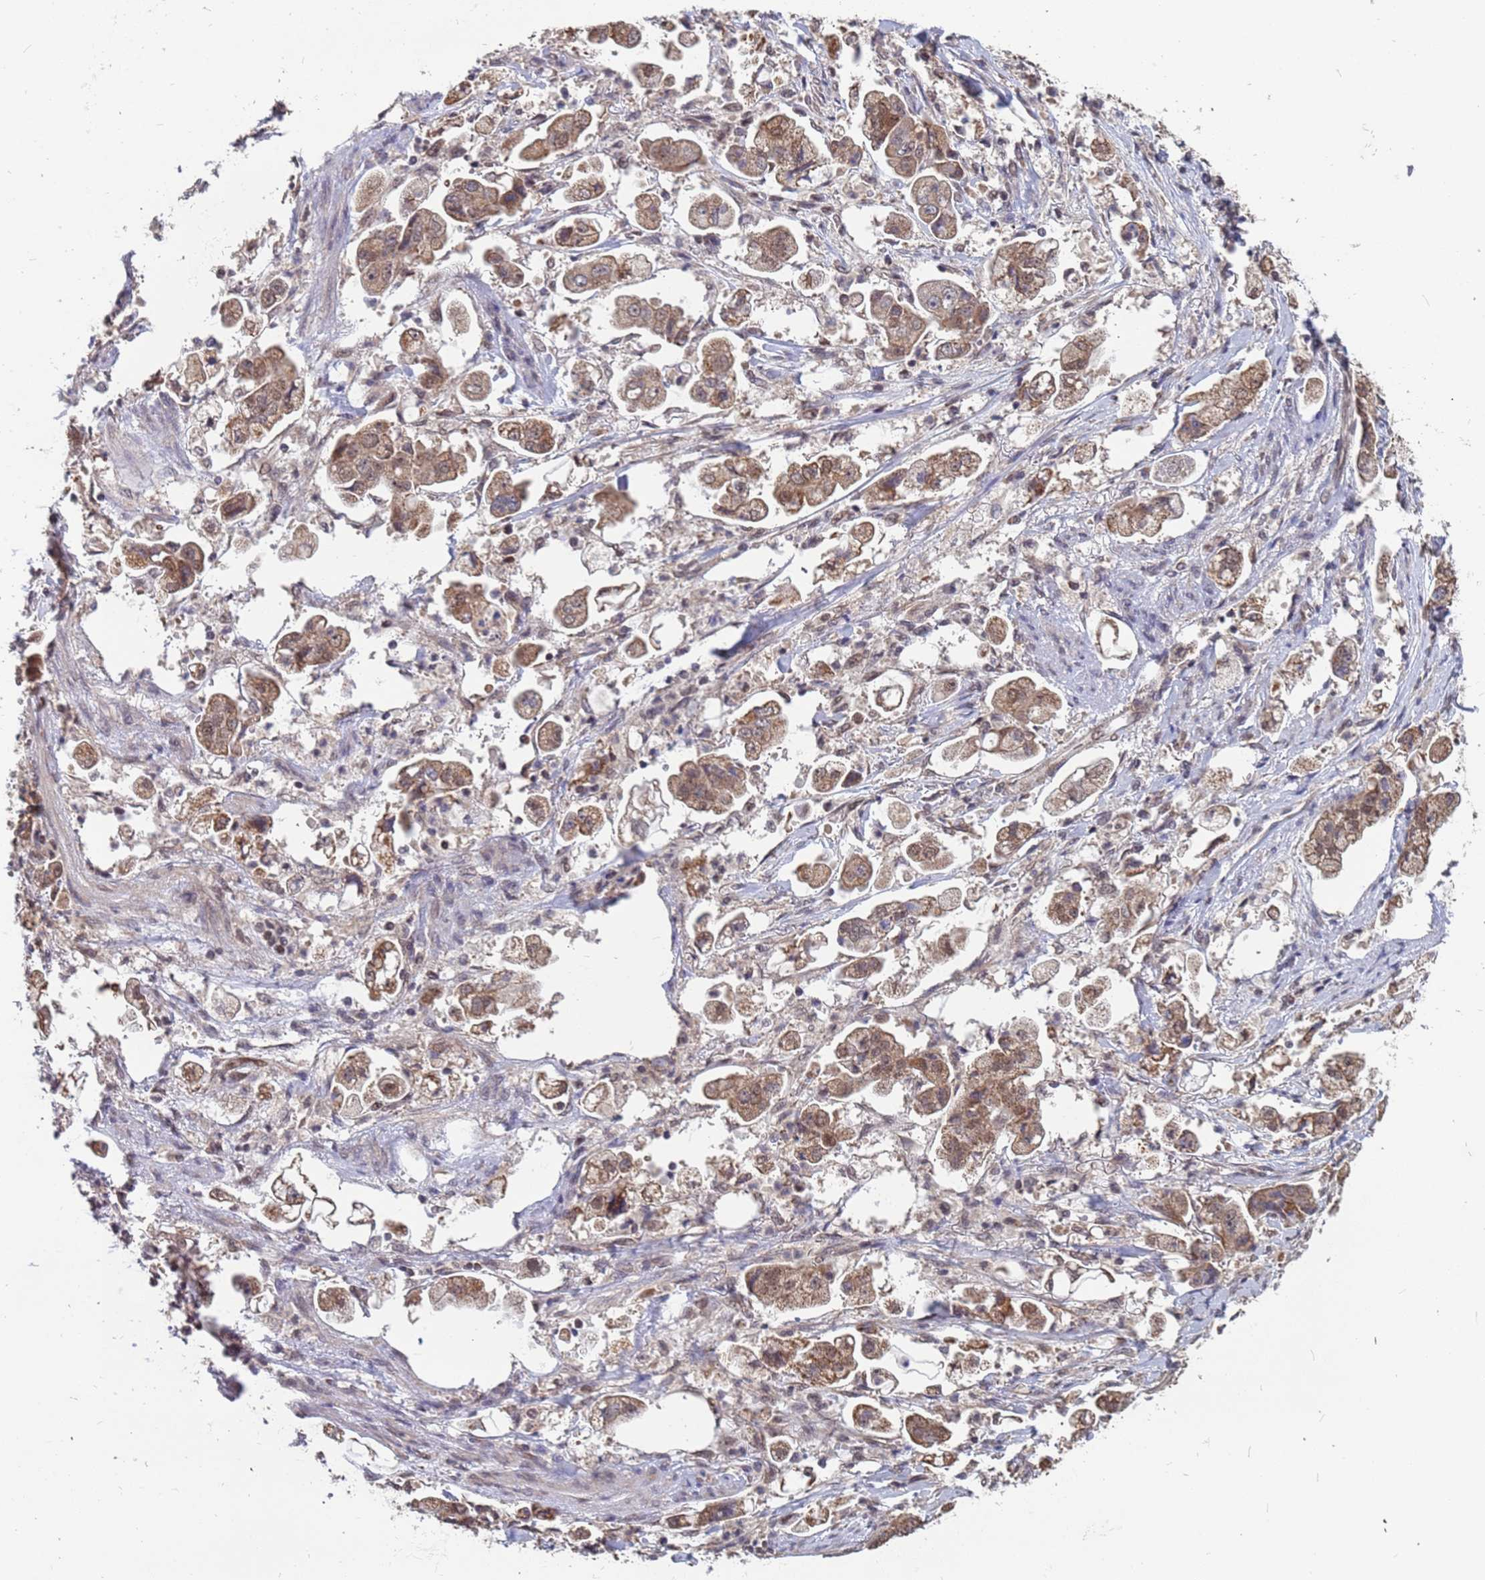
{"staining": {"intensity": "moderate", "quantity": ">75%", "location": "cytoplasmic/membranous,nuclear"}, "tissue": "stomach cancer", "cell_type": "Tumor cells", "image_type": "cancer", "snomed": [{"axis": "morphology", "description": "Adenocarcinoma, NOS"}, {"axis": "topography", "description": "Stomach"}], "caption": "Human adenocarcinoma (stomach) stained with a brown dye shows moderate cytoplasmic/membranous and nuclear positive expression in approximately >75% of tumor cells.", "gene": "DENND2B", "patient": {"sex": "male", "age": 62}}